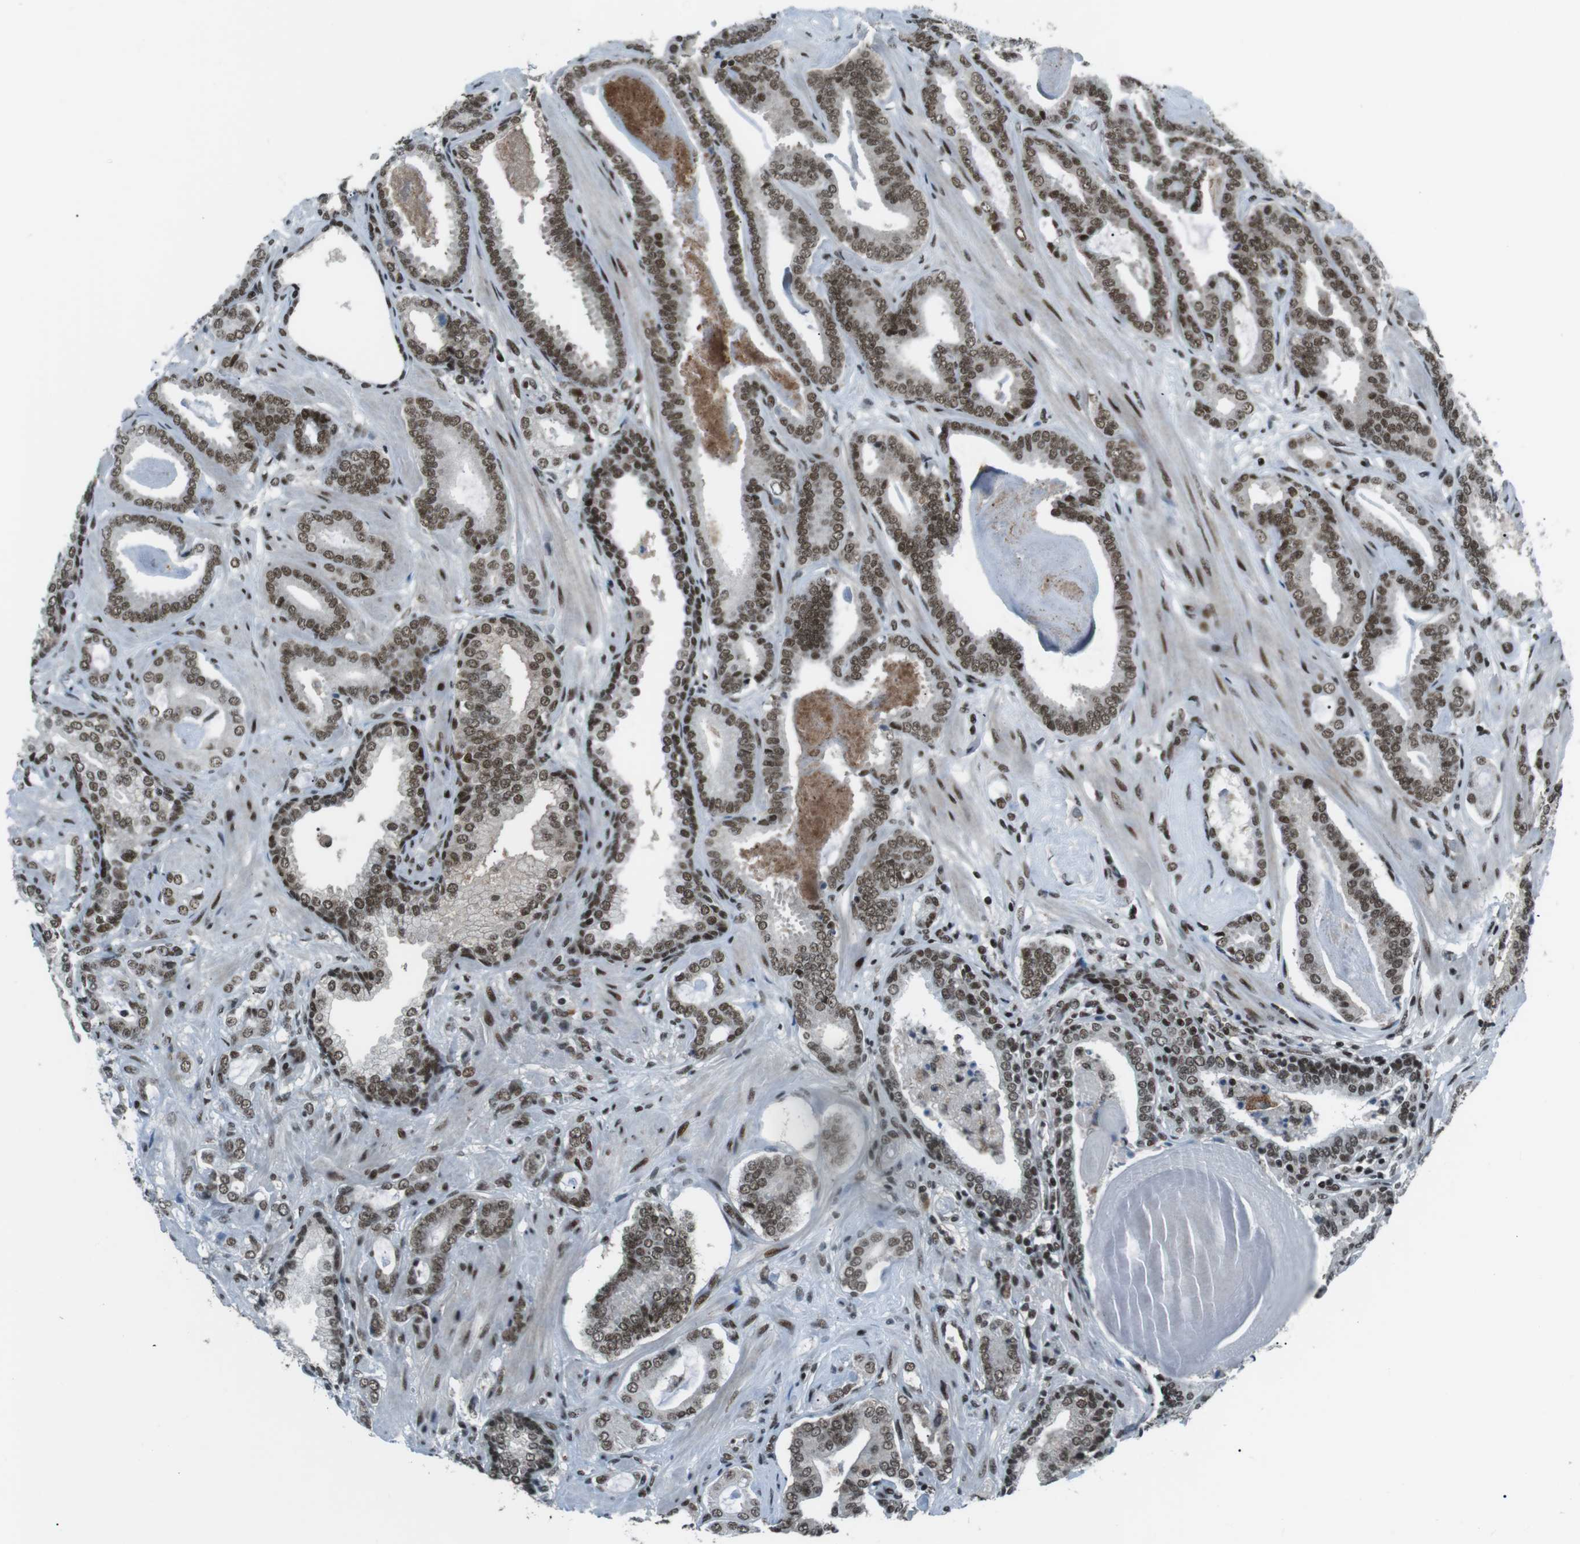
{"staining": {"intensity": "strong", "quantity": ">75%", "location": "nuclear"}, "tissue": "prostate cancer", "cell_type": "Tumor cells", "image_type": "cancer", "snomed": [{"axis": "morphology", "description": "Adenocarcinoma, Low grade"}, {"axis": "topography", "description": "Prostate"}], "caption": "The histopathology image shows a brown stain indicating the presence of a protein in the nuclear of tumor cells in prostate adenocarcinoma (low-grade). The staining is performed using DAB (3,3'-diaminobenzidine) brown chromogen to label protein expression. The nuclei are counter-stained blue using hematoxylin.", "gene": "TAF1", "patient": {"sex": "male", "age": 53}}